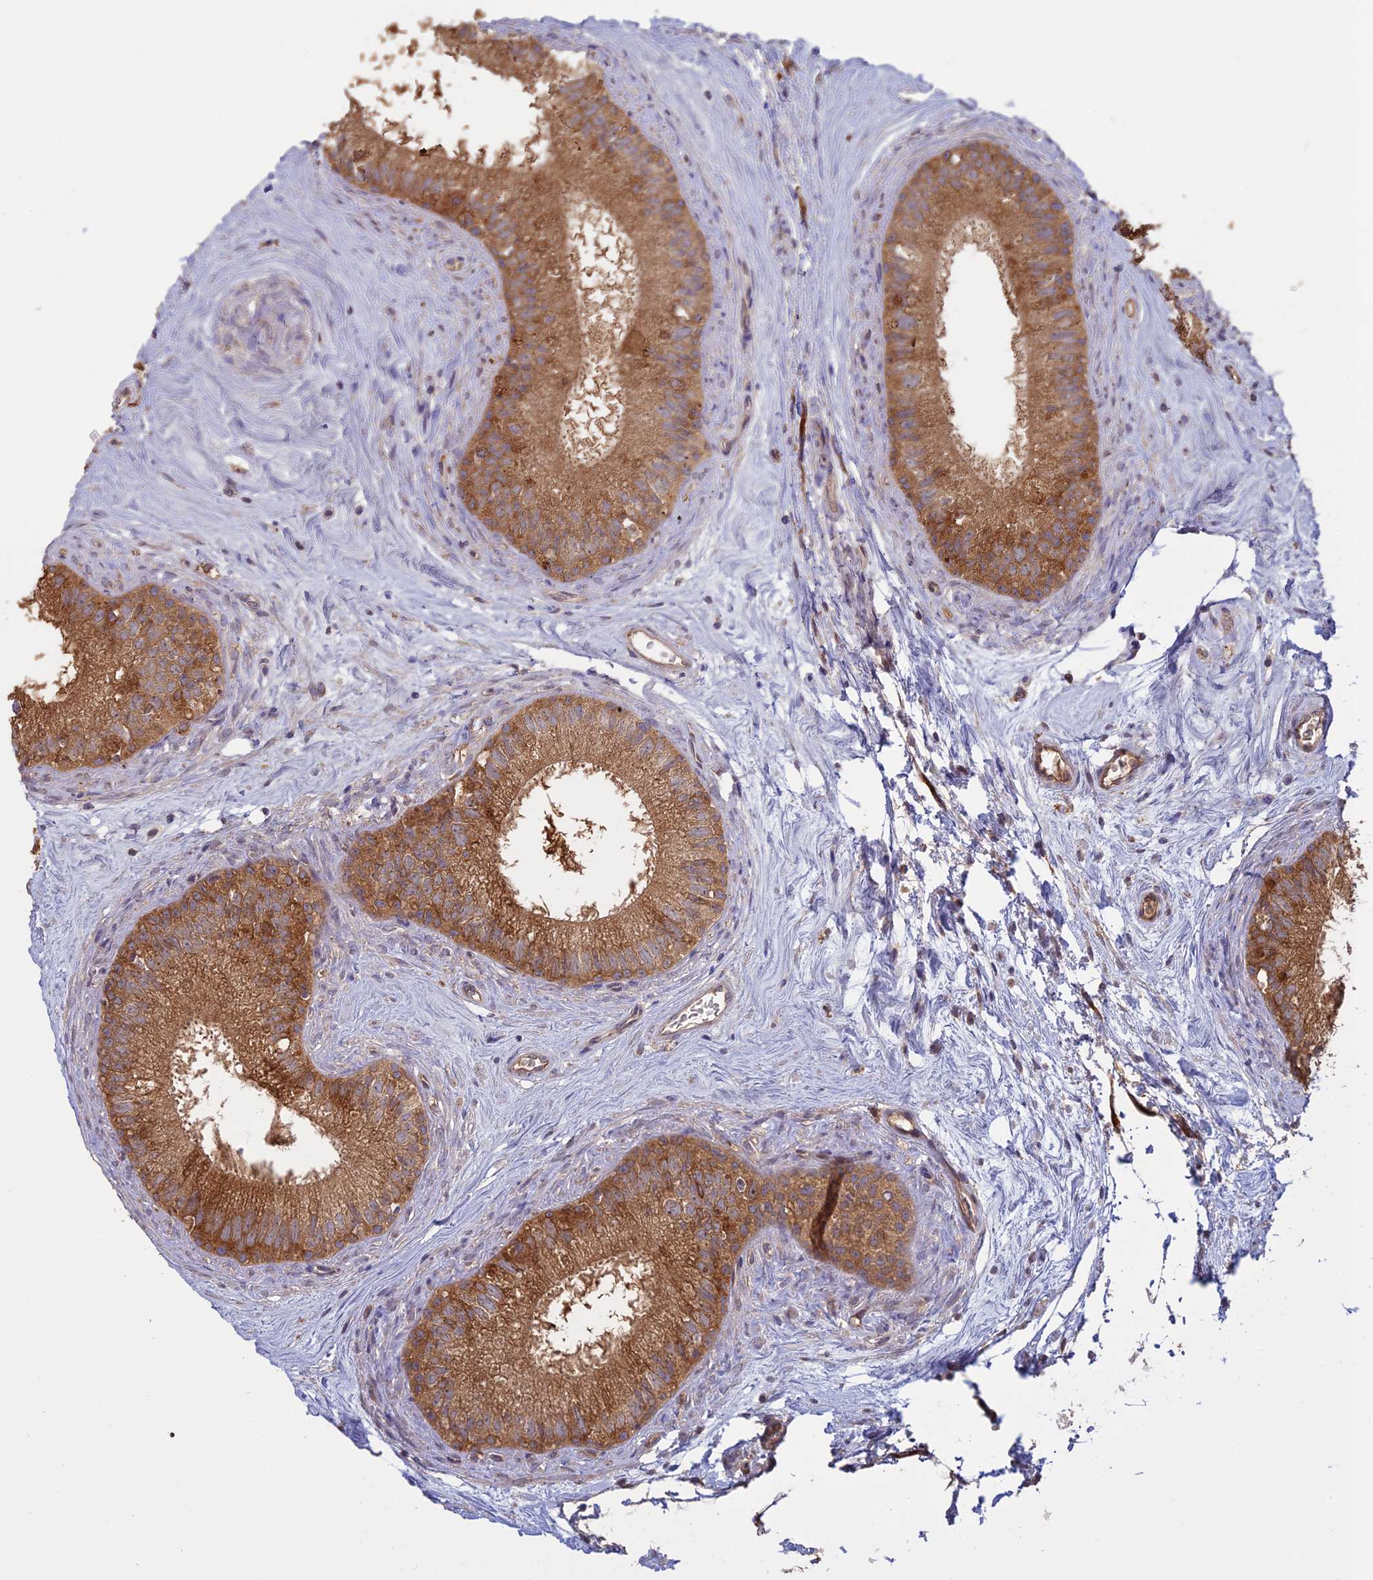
{"staining": {"intensity": "moderate", "quantity": ">75%", "location": "cytoplasmic/membranous"}, "tissue": "epididymis", "cell_type": "Glandular cells", "image_type": "normal", "snomed": [{"axis": "morphology", "description": "Normal tissue, NOS"}, {"axis": "topography", "description": "Epididymis"}], "caption": "The immunohistochemical stain labels moderate cytoplasmic/membranous staining in glandular cells of unremarkable epididymis. The staining was performed using DAB, with brown indicating positive protein expression. Nuclei are stained blue with hematoxylin.", "gene": "PPIC", "patient": {"sex": "male", "age": 71}}